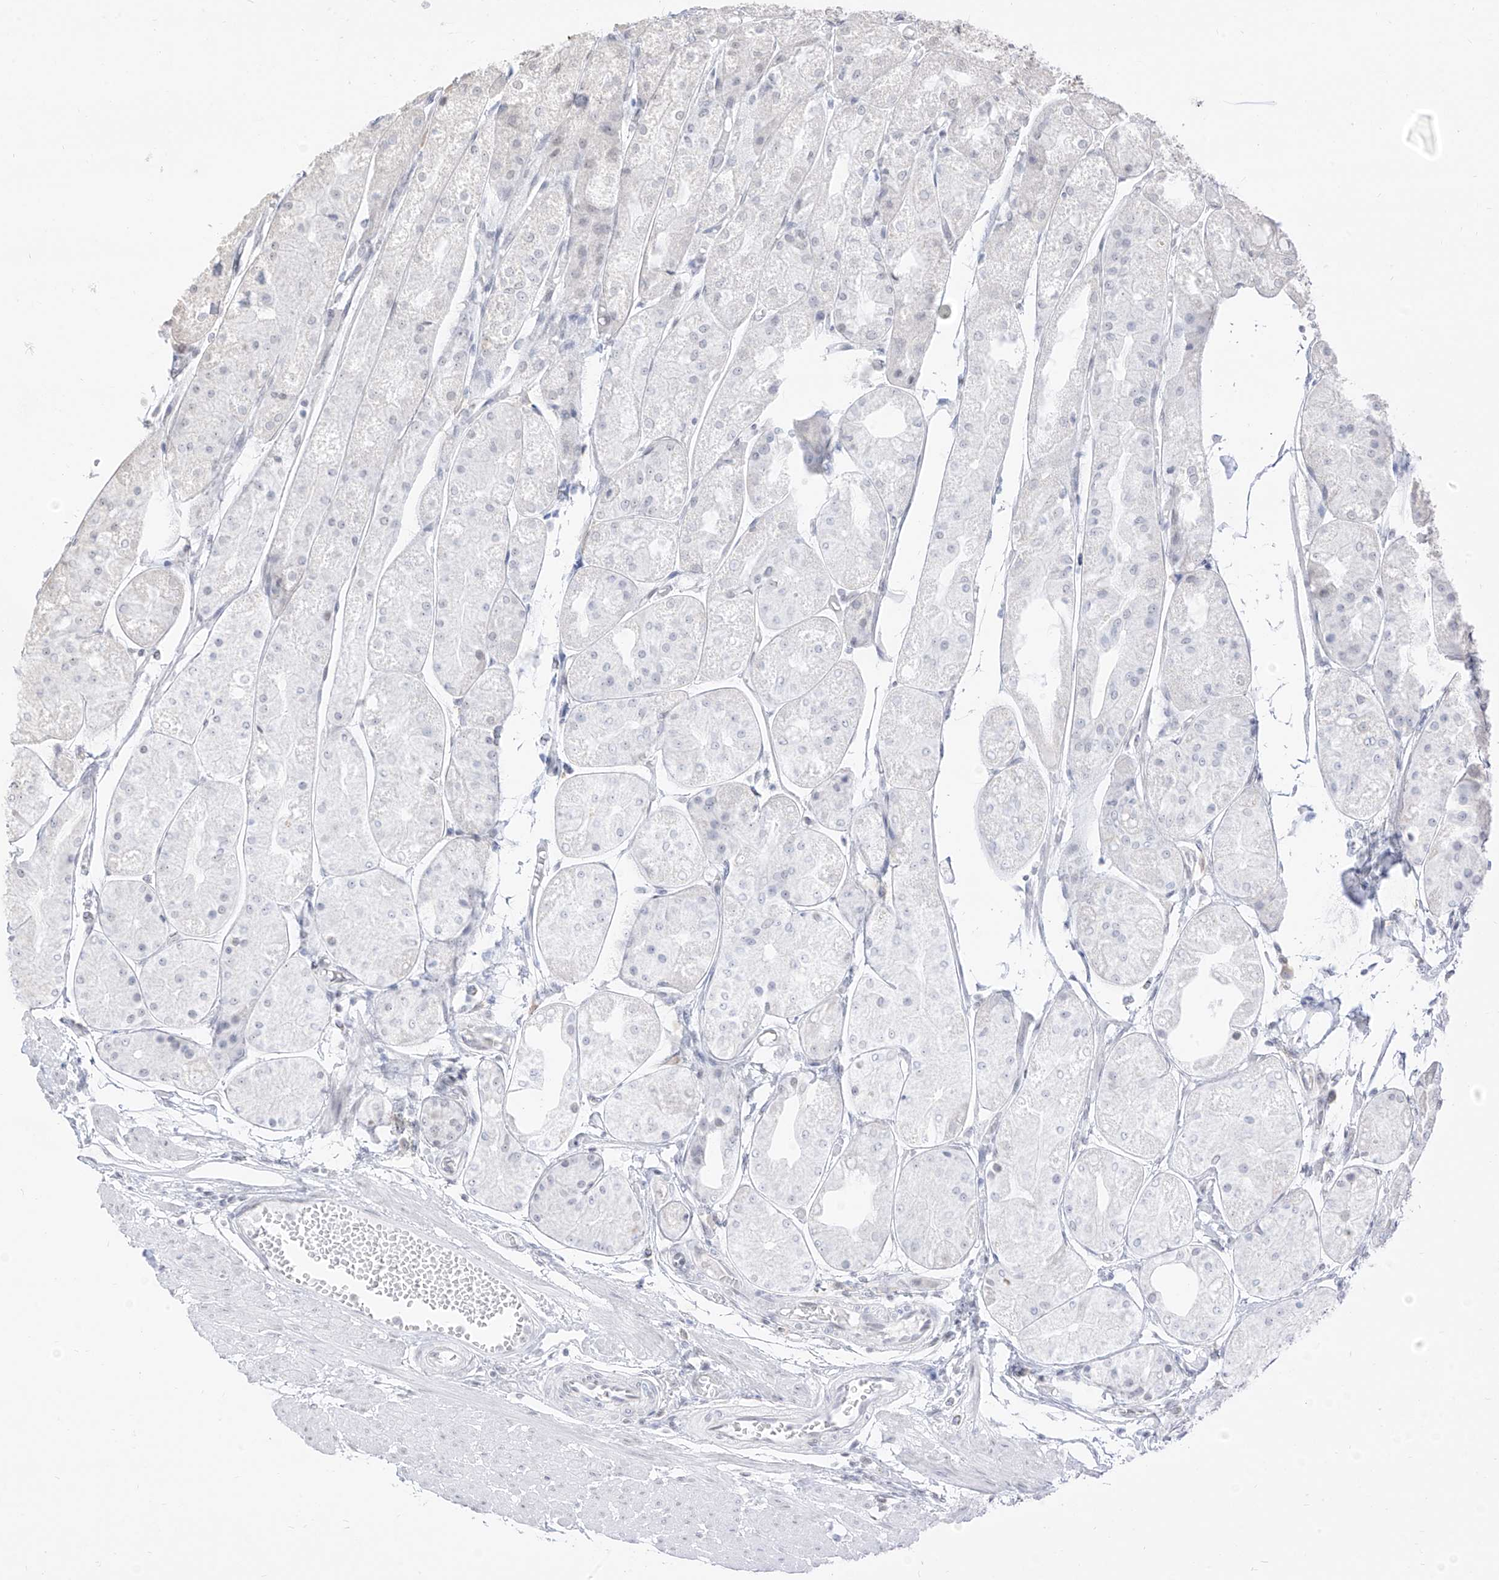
{"staining": {"intensity": "weak", "quantity": "<25%", "location": "nuclear"}, "tissue": "stomach", "cell_type": "Glandular cells", "image_type": "normal", "snomed": [{"axis": "morphology", "description": "Normal tissue, NOS"}, {"axis": "topography", "description": "Stomach, upper"}], "caption": "Protein analysis of benign stomach exhibits no significant expression in glandular cells. (Immunohistochemistry, brightfield microscopy, high magnification).", "gene": "SUPT5H", "patient": {"sex": "male", "age": 72}}